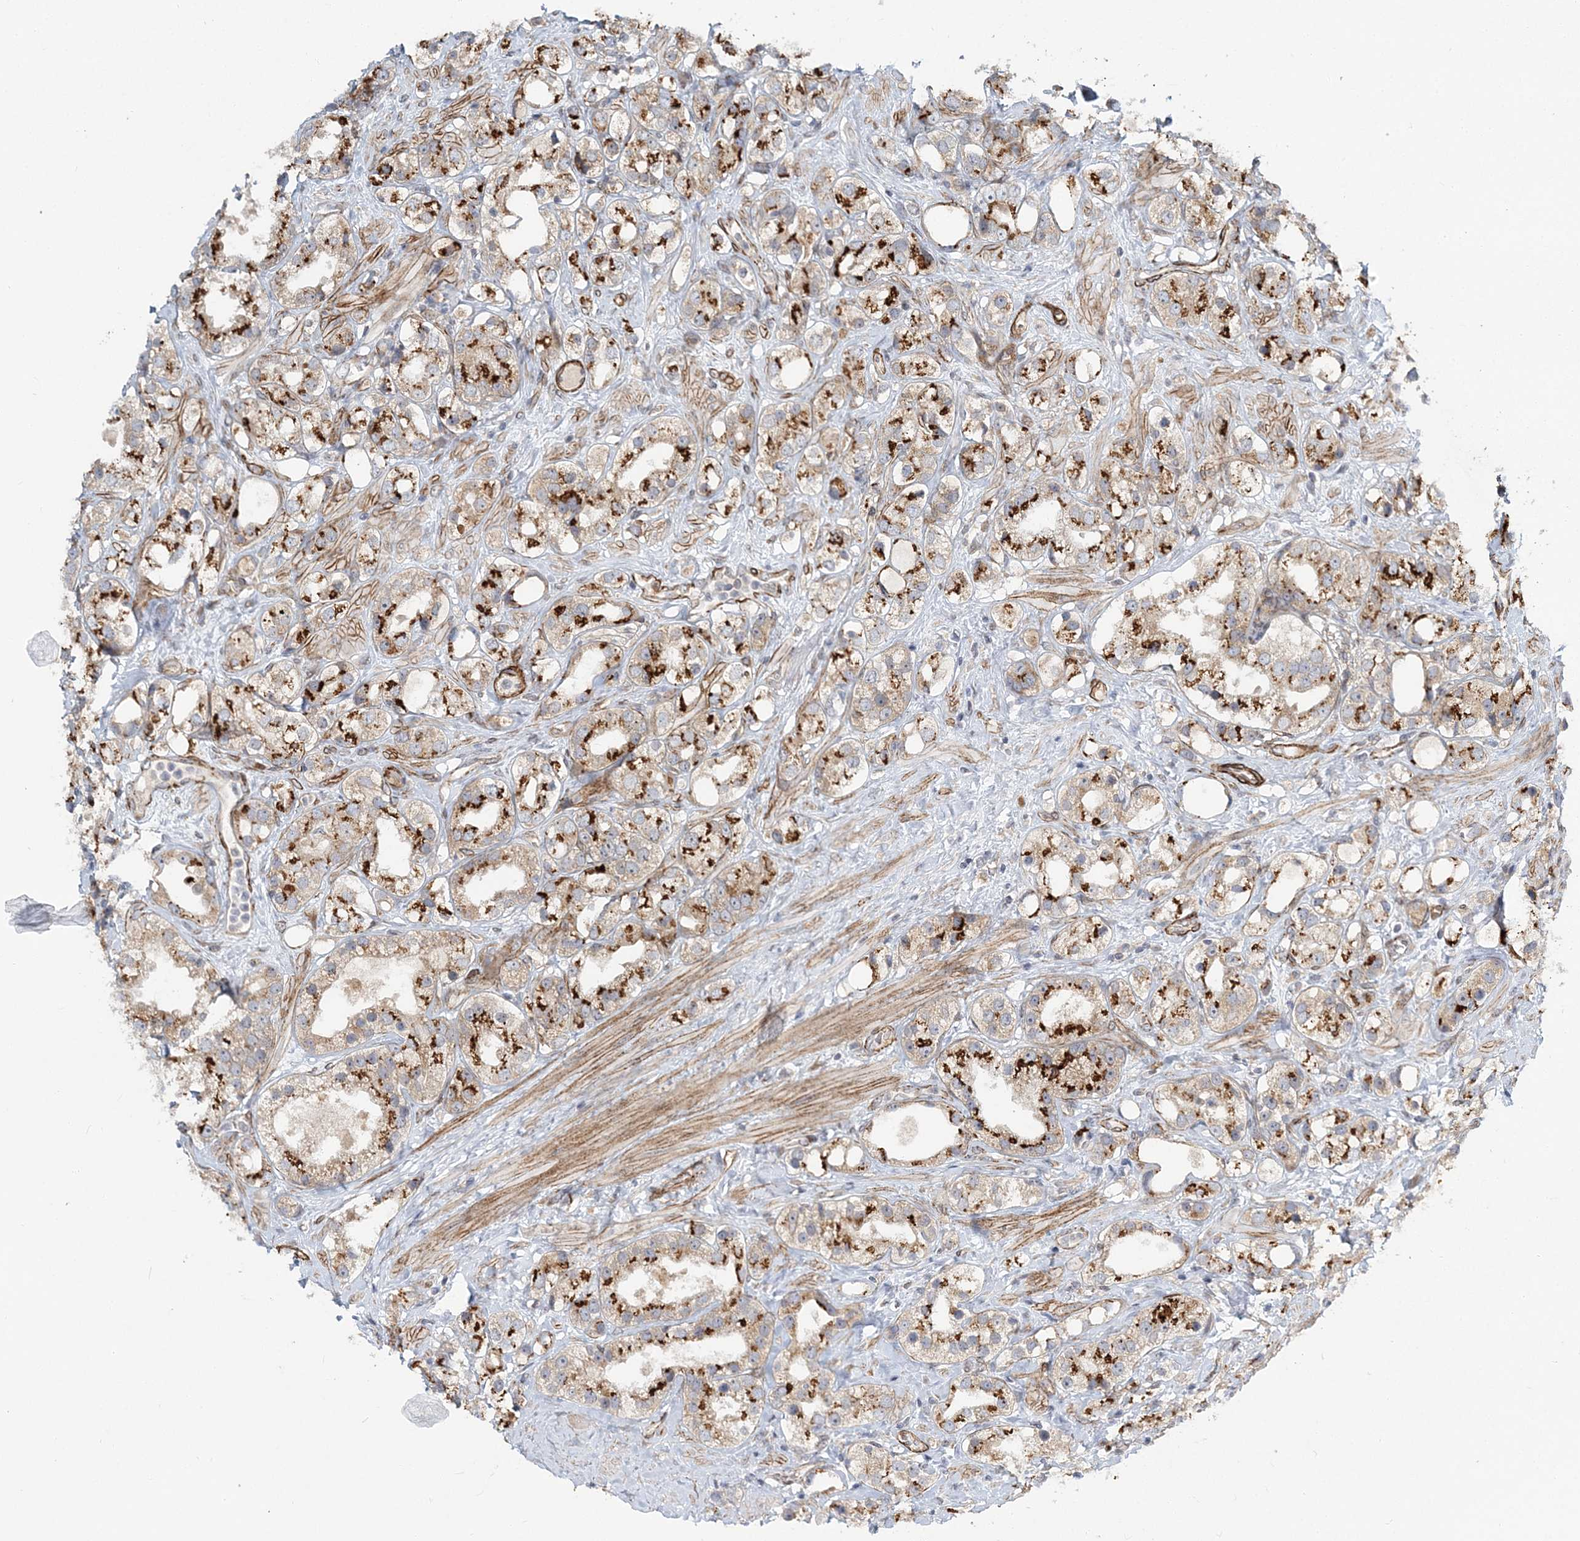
{"staining": {"intensity": "weak", "quantity": ">75%", "location": "cytoplasmic/membranous"}, "tissue": "prostate cancer", "cell_type": "Tumor cells", "image_type": "cancer", "snomed": [{"axis": "morphology", "description": "Adenocarcinoma, NOS"}, {"axis": "topography", "description": "Prostate"}], "caption": "Weak cytoplasmic/membranous protein positivity is seen in about >75% of tumor cells in prostate cancer.", "gene": "NBAS", "patient": {"sex": "male", "age": 79}}